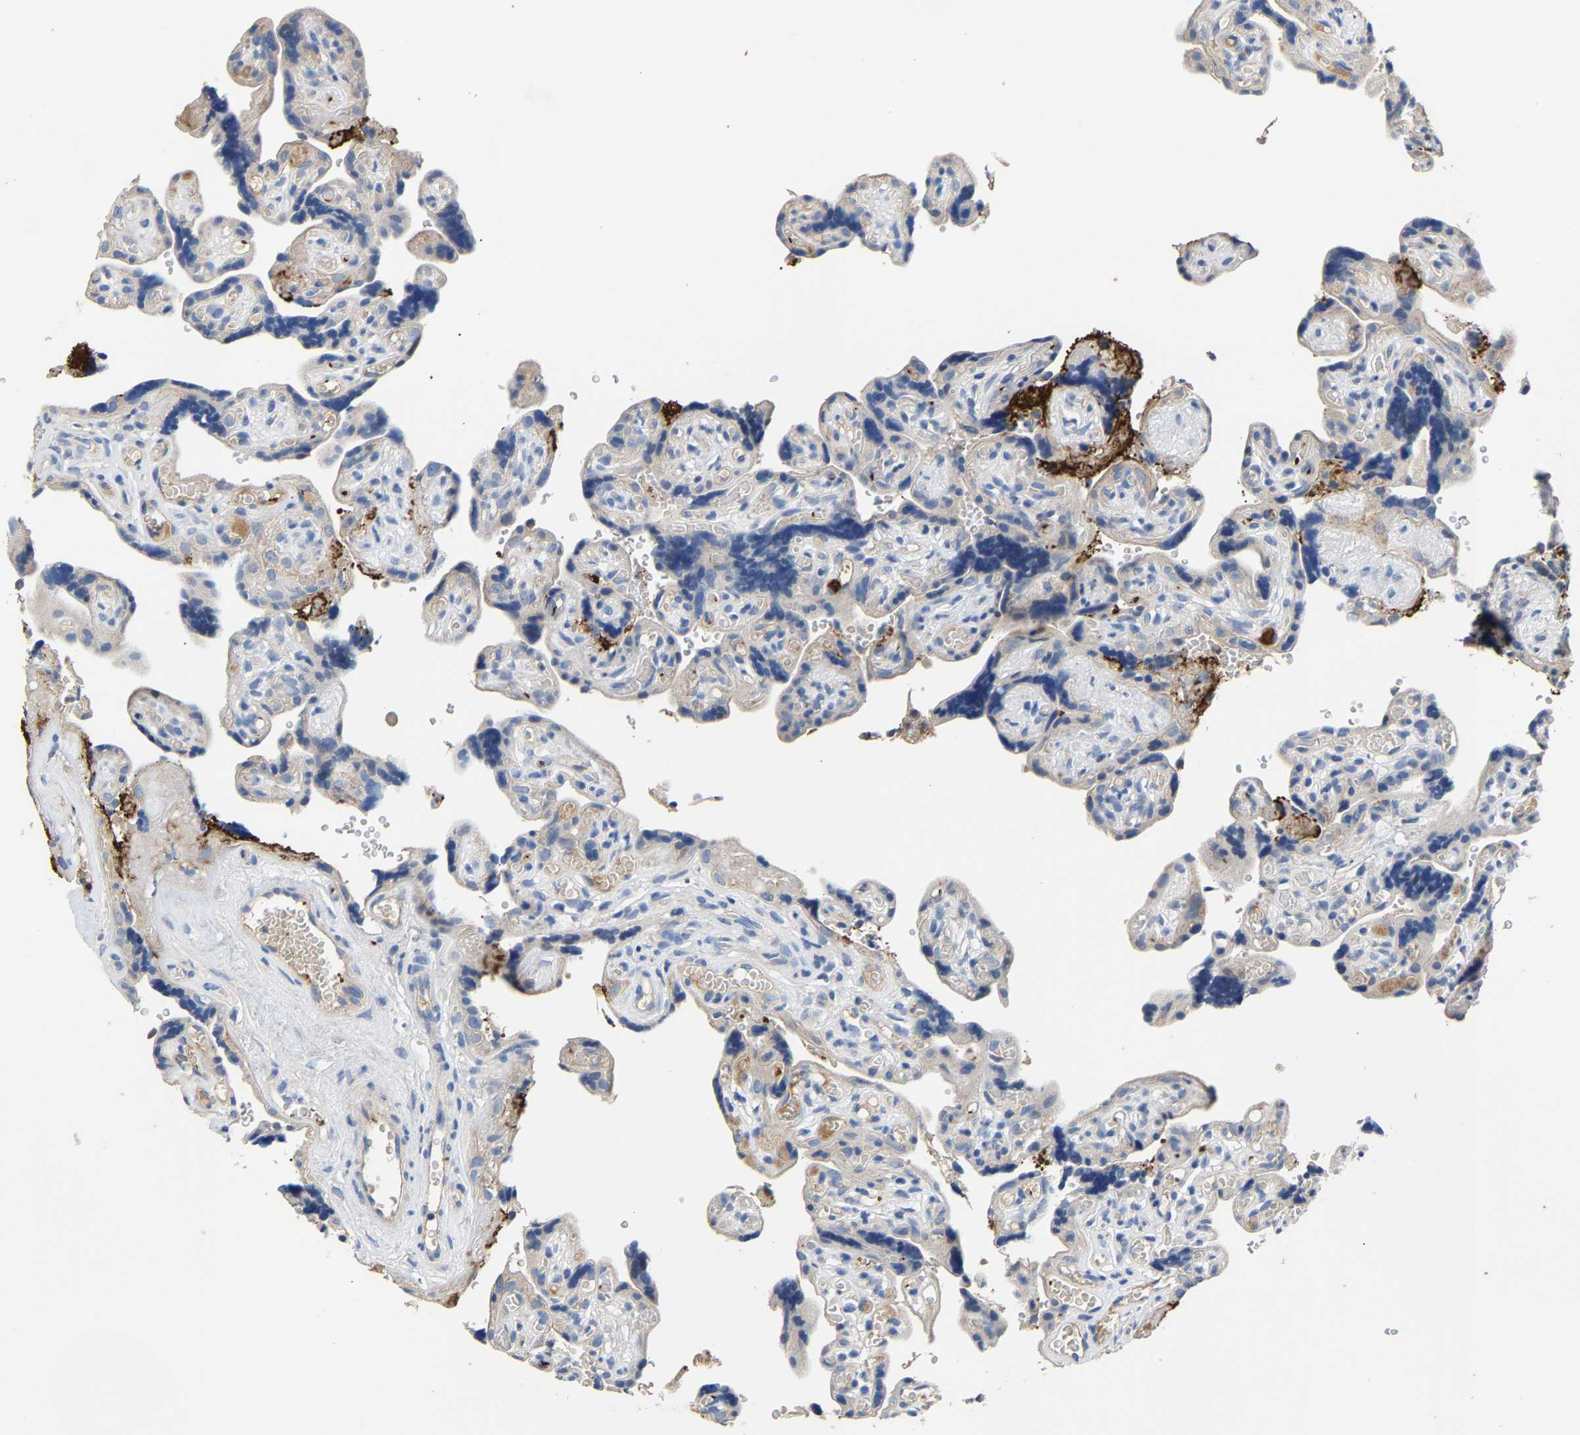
{"staining": {"intensity": "negative", "quantity": "none", "location": "none"}, "tissue": "placenta", "cell_type": "Decidual cells", "image_type": "normal", "snomed": [{"axis": "morphology", "description": "Normal tissue, NOS"}, {"axis": "topography", "description": "Placenta"}], "caption": "Immunohistochemical staining of benign placenta reveals no significant expression in decidual cells.", "gene": "CCDC171", "patient": {"sex": "female", "age": 30}}